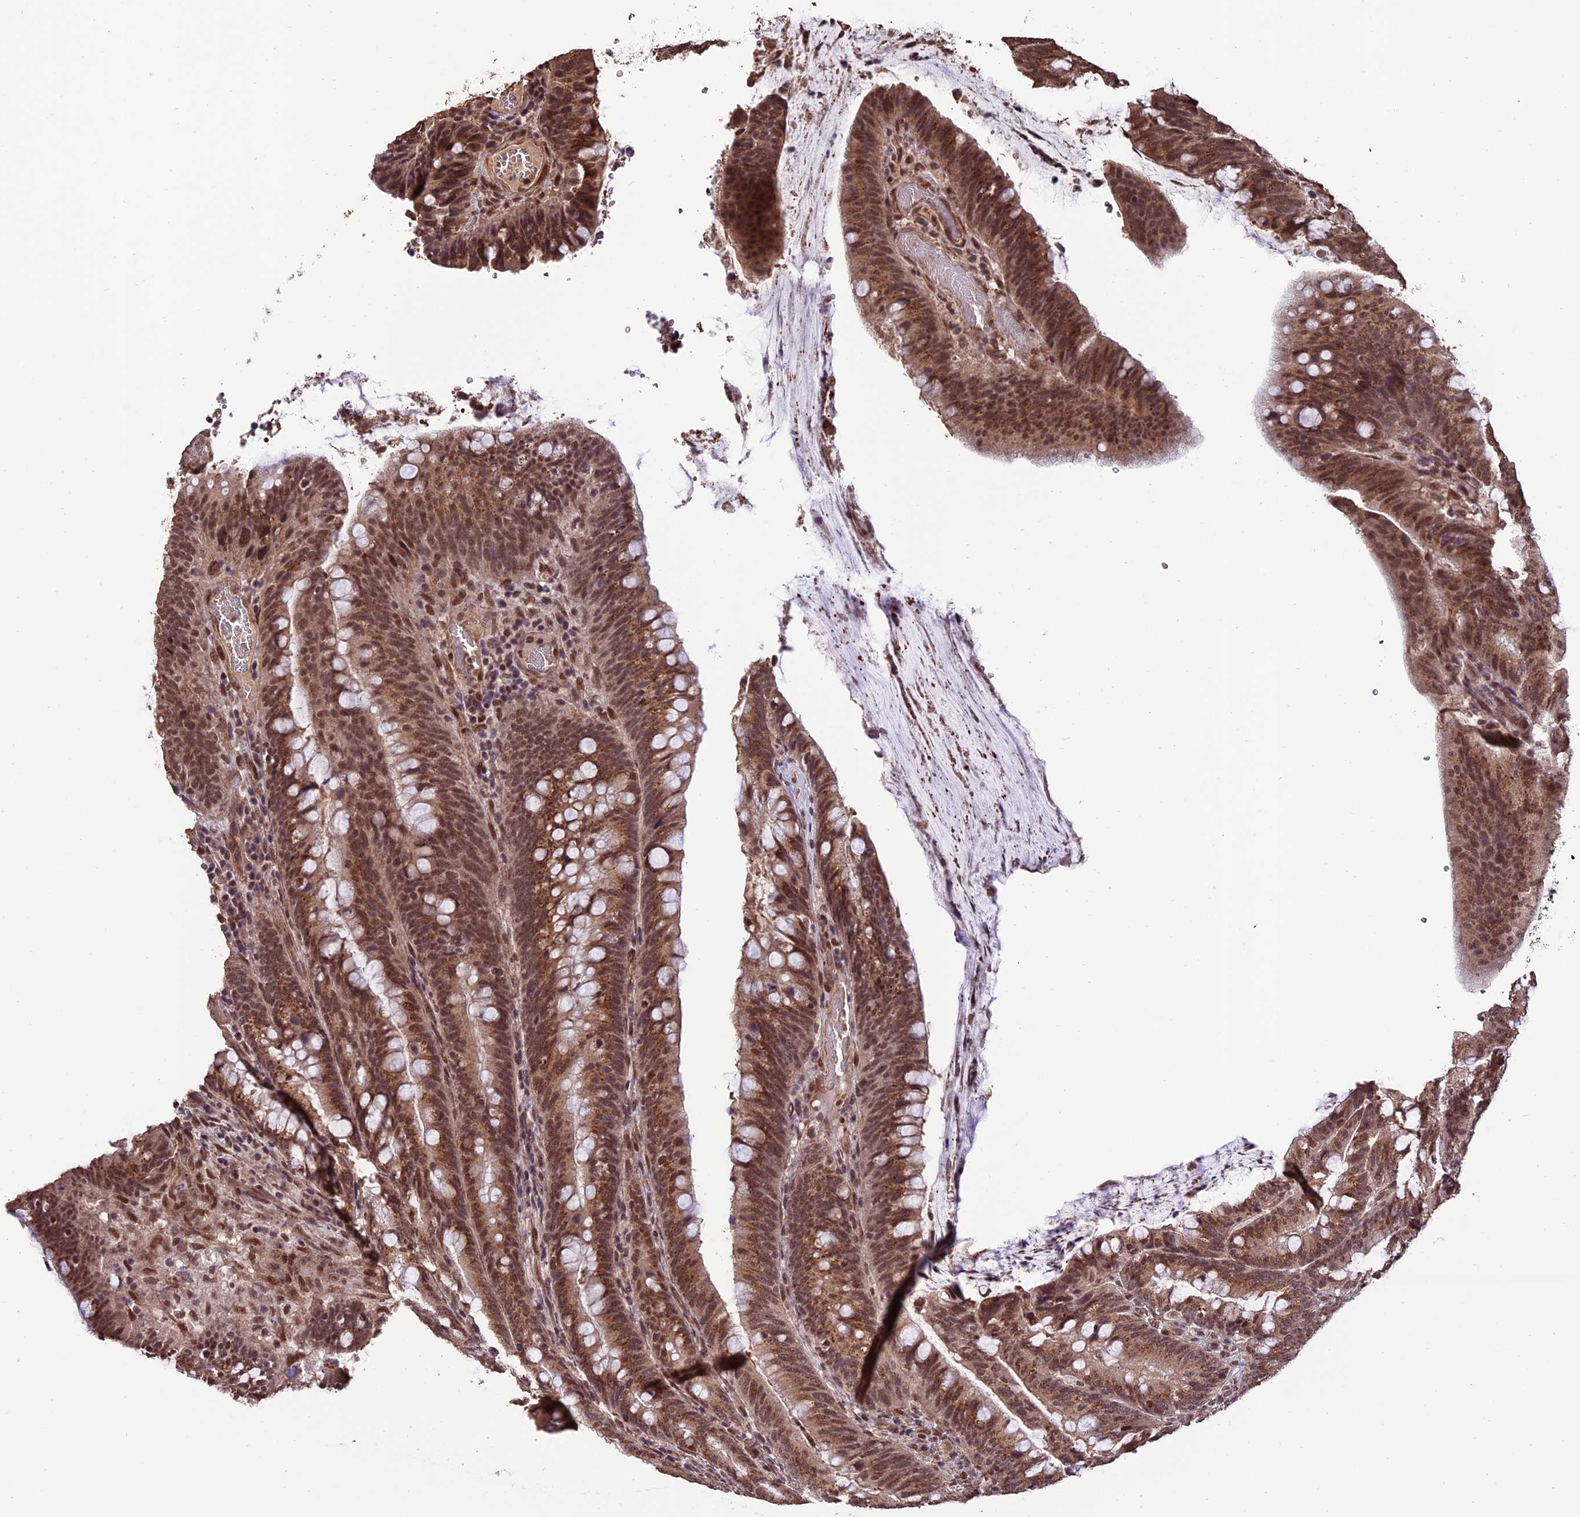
{"staining": {"intensity": "moderate", "quantity": ">75%", "location": "cytoplasmic/membranous,nuclear"}, "tissue": "colorectal cancer", "cell_type": "Tumor cells", "image_type": "cancer", "snomed": [{"axis": "morphology", "description": "Adenocarcinoma, NOS"}, {"axis": "topography", "description": "Colon"}], "caption": "Colorectal cancer (adenocarcinoma) stained with a protein marker shows moderate staining in tumor cells.", "gene": "CABIN1", "patient": {"sex": "female", "age": 66}}